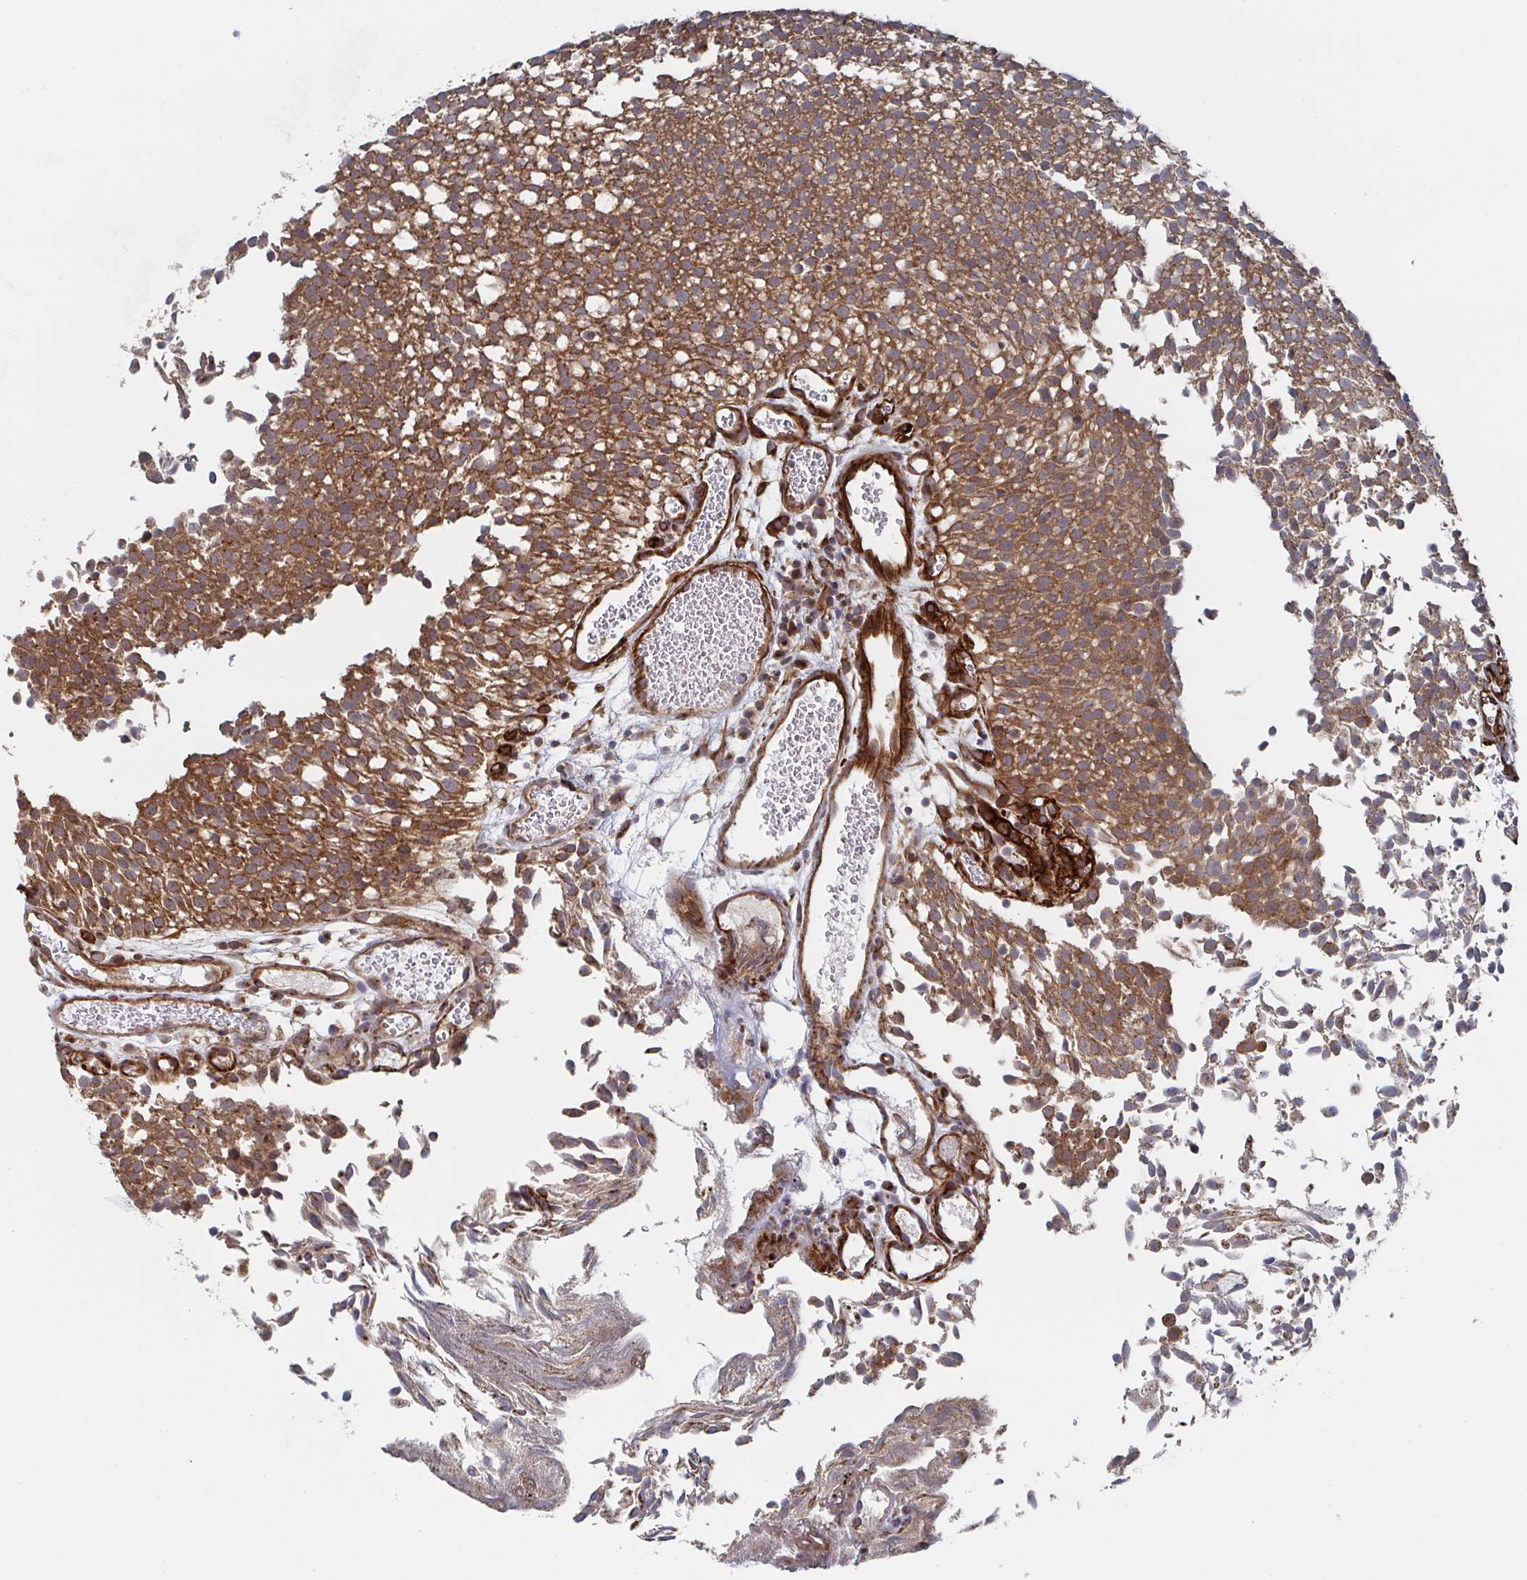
{"staining": {"intensity": "moderate", "quantity": ">75%", "location": "cytoplasmic/membranous"}, "tissue": "urothelial cancer", "cell_type": "Tumor cells", "image_type": "cancer", "snomed": [{"axis": "morphology", "description": "Urothelial carcinoma, Low grade"}, {"axis": "topography", "description": "Urinary bladder"}], "caption": "Immunohistochemistry (IHC) of human urothelial cancer reveals medium levels of moderate cytoplasmic/membranous staining in about >75% of tumor cells. (brown staining indicates protein expression, while blue staining denotes nuclei).", "gene": "DVL3", "patient": {"sex": "female", "age": 79}}